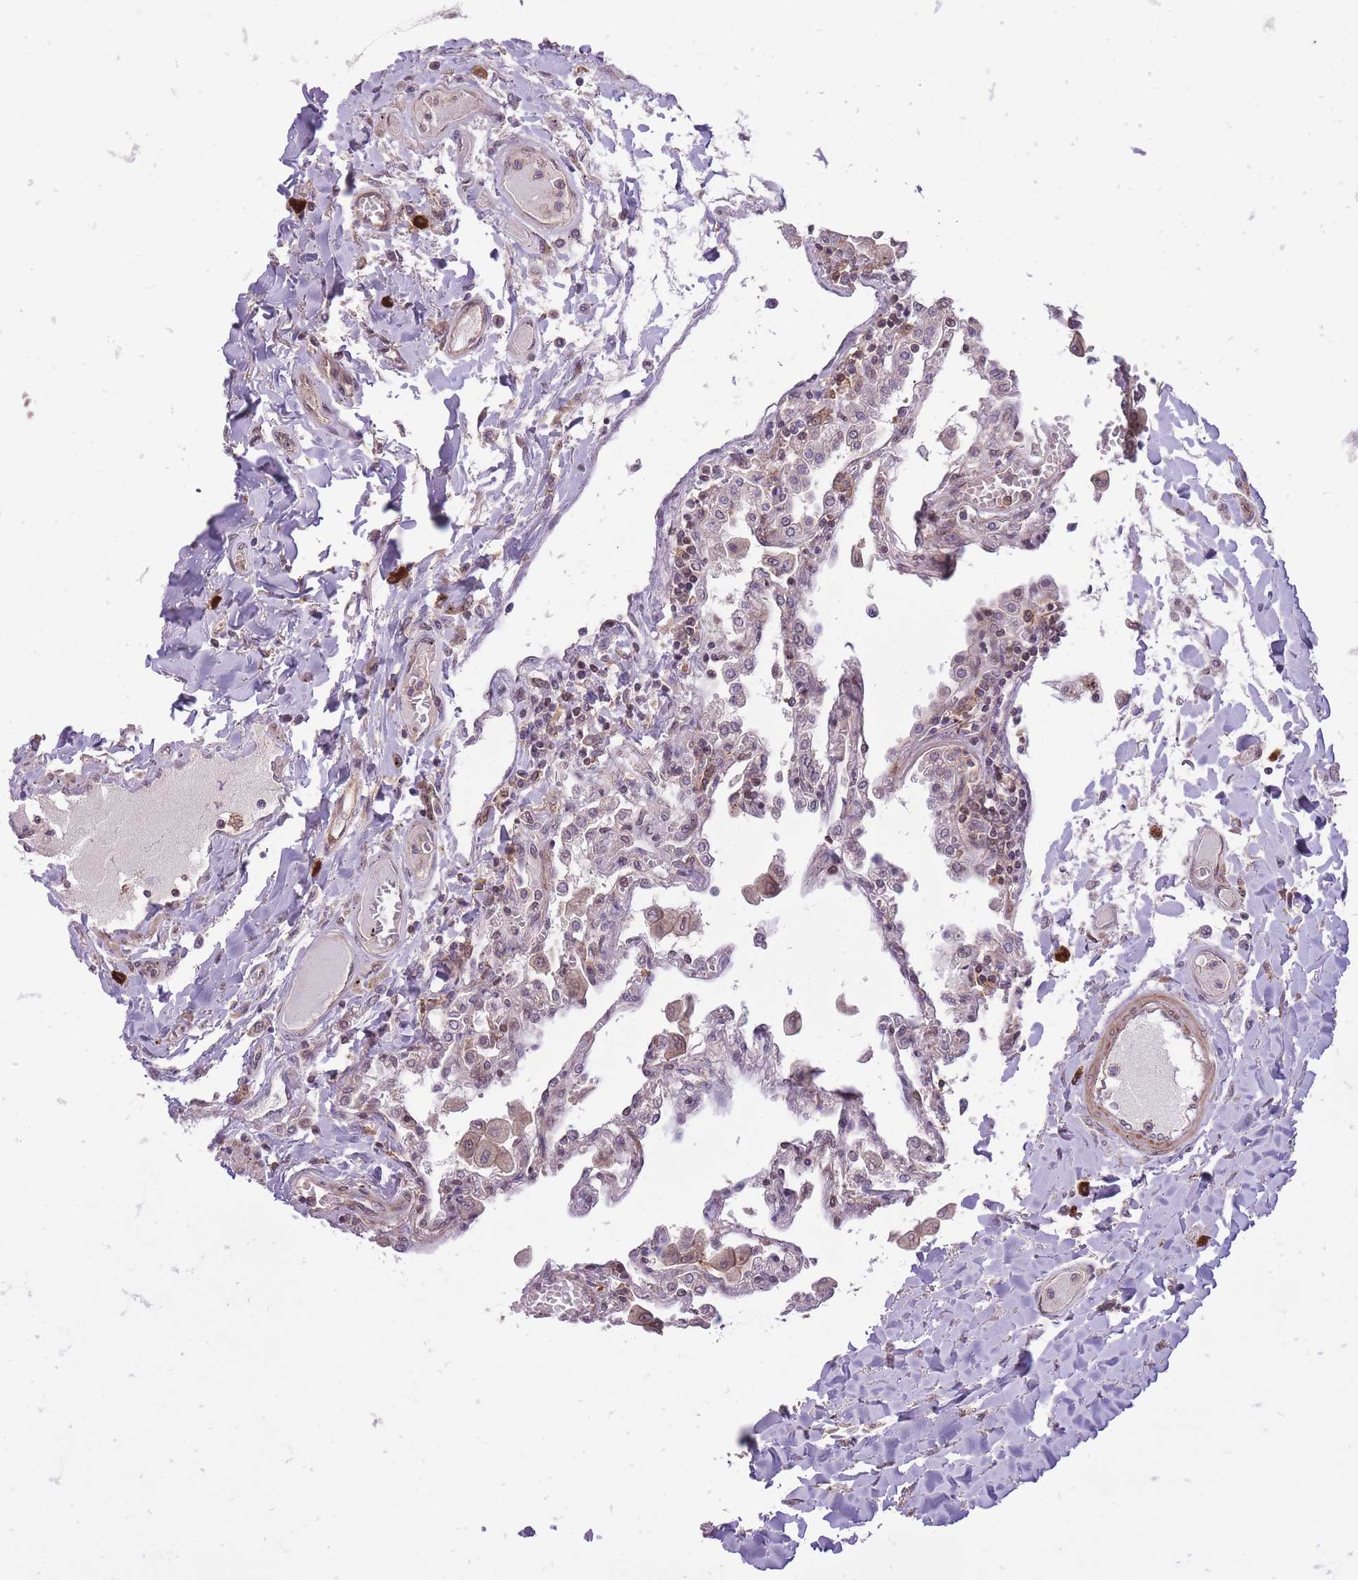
{"staining": {"intensity": "moderate", "quantity": "<25%", "location": "cytoplasmic/membranous"}, "tissue": "lung", "cell_type": "Alveolar cells", "image_type": "normal", "snomed": [{"axis": "morphology", "description": "Normal tissue, NOS"}, {"axis": "topography", "description": "Bronchus"}, {"axis": "topography", "description": "Lung"}], "caption": "IHC image of normal lung: human lung stained using immunohistochemistry demonstrates low levels of moderate protein expression localized specifically in the cytoplasmic/membranous of alveolar cells, appearing as a cytoplasmic/membranous brown color.", "gene": "TET3", "patient": {"sex": "female", "age": 49}}